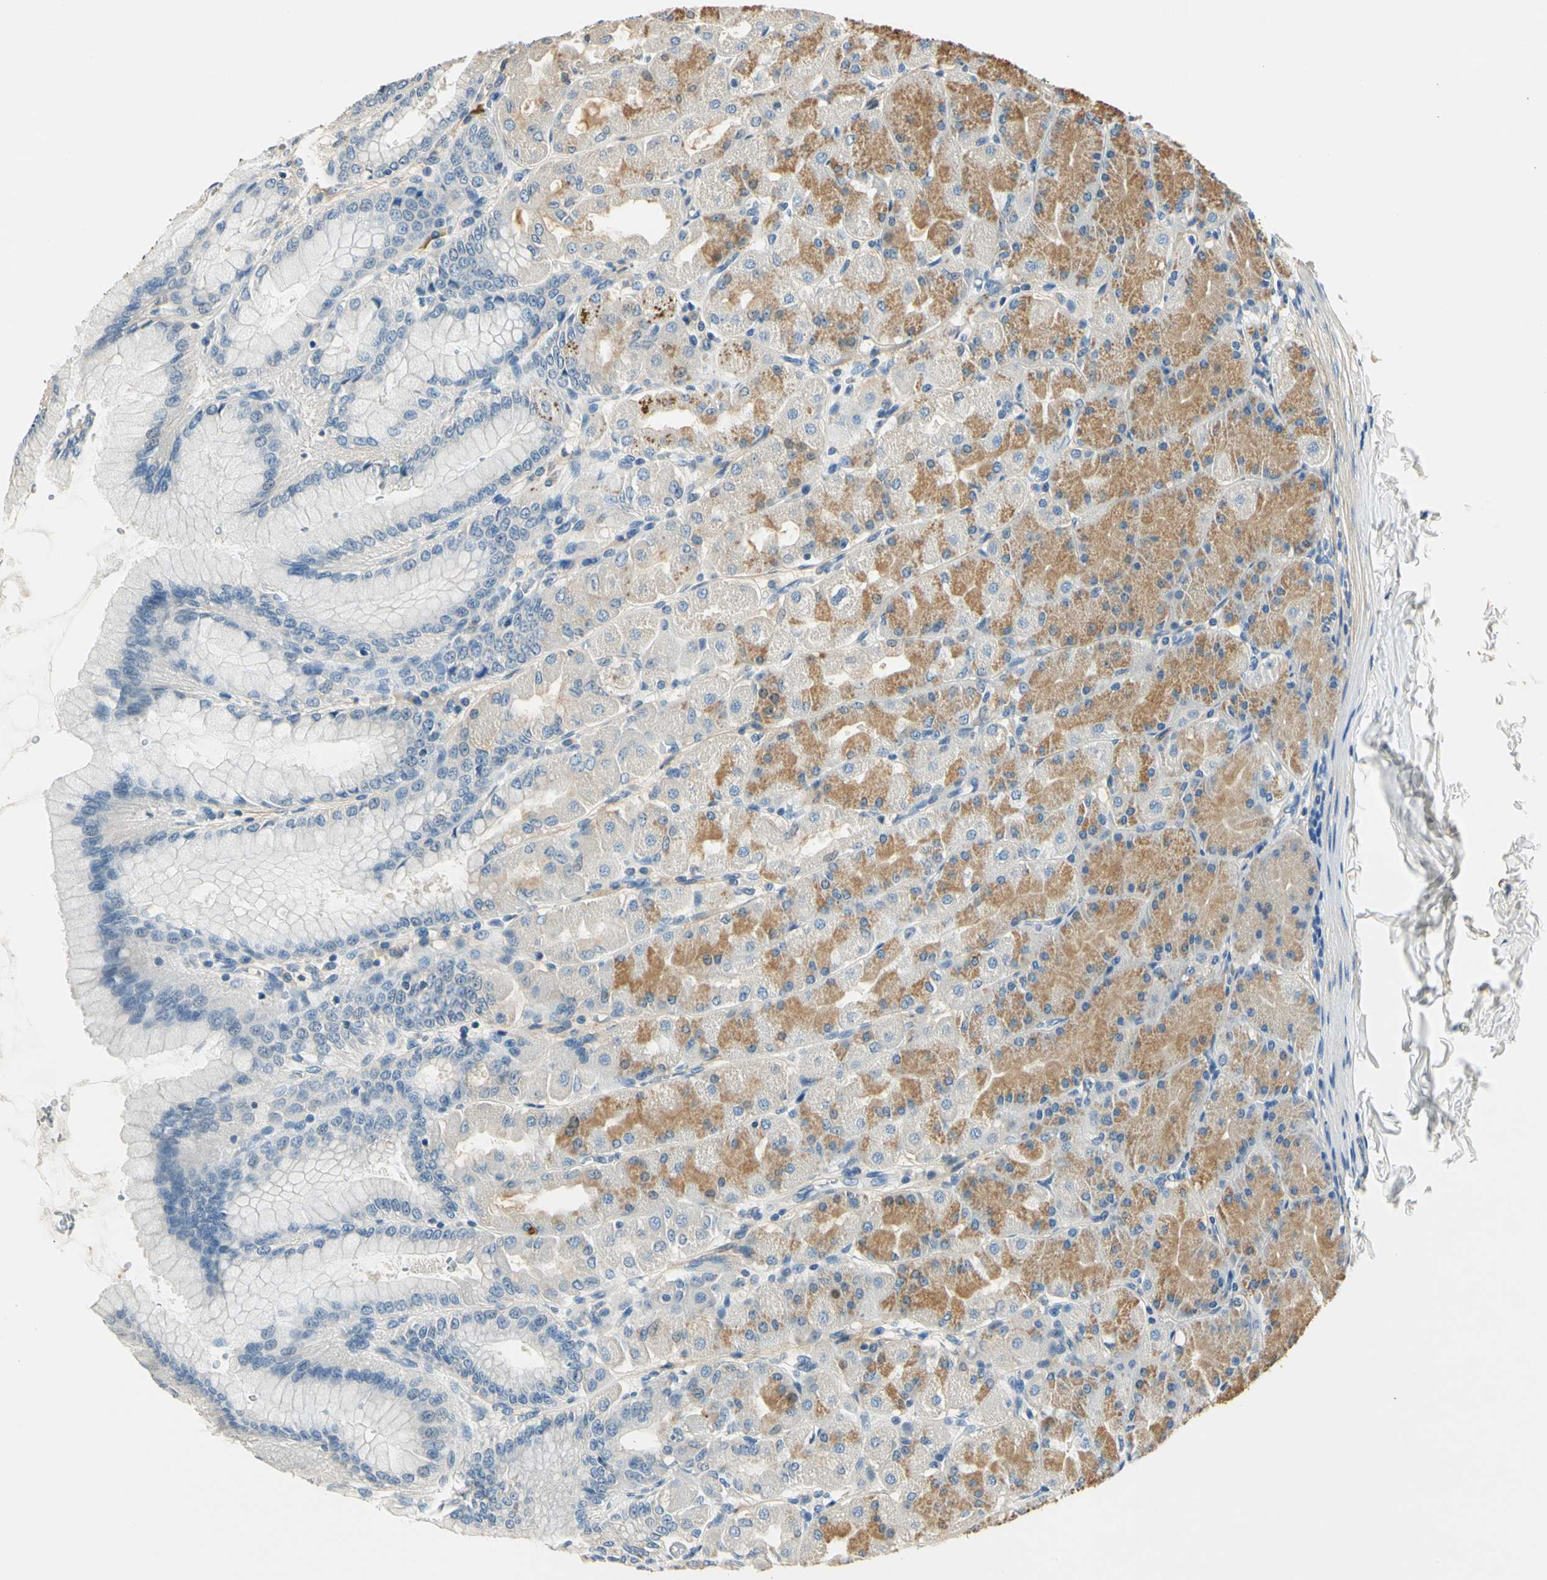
{"staining": {"intensity": "moderate", "quantity": "<25%", "location": "cytoplasmic/membranous"}, "tissue": "stomach", "cell_type": "Glandular cells", "image_type": "normal", "snomed": [{"axis": "morphology", "description": "Normal tissue, NOS"}, {"axis": "topography", "description": "Stomach, upper"}], "caption": "Protein staining by immunohistochemistry (IHC) shows moderate cytoplasmic/membranous positivity in approximately <25% of glandular cells in unremarkable stomach.", "gene": "TGFBR3", "patient": {"sex": "female", "age": 56}}